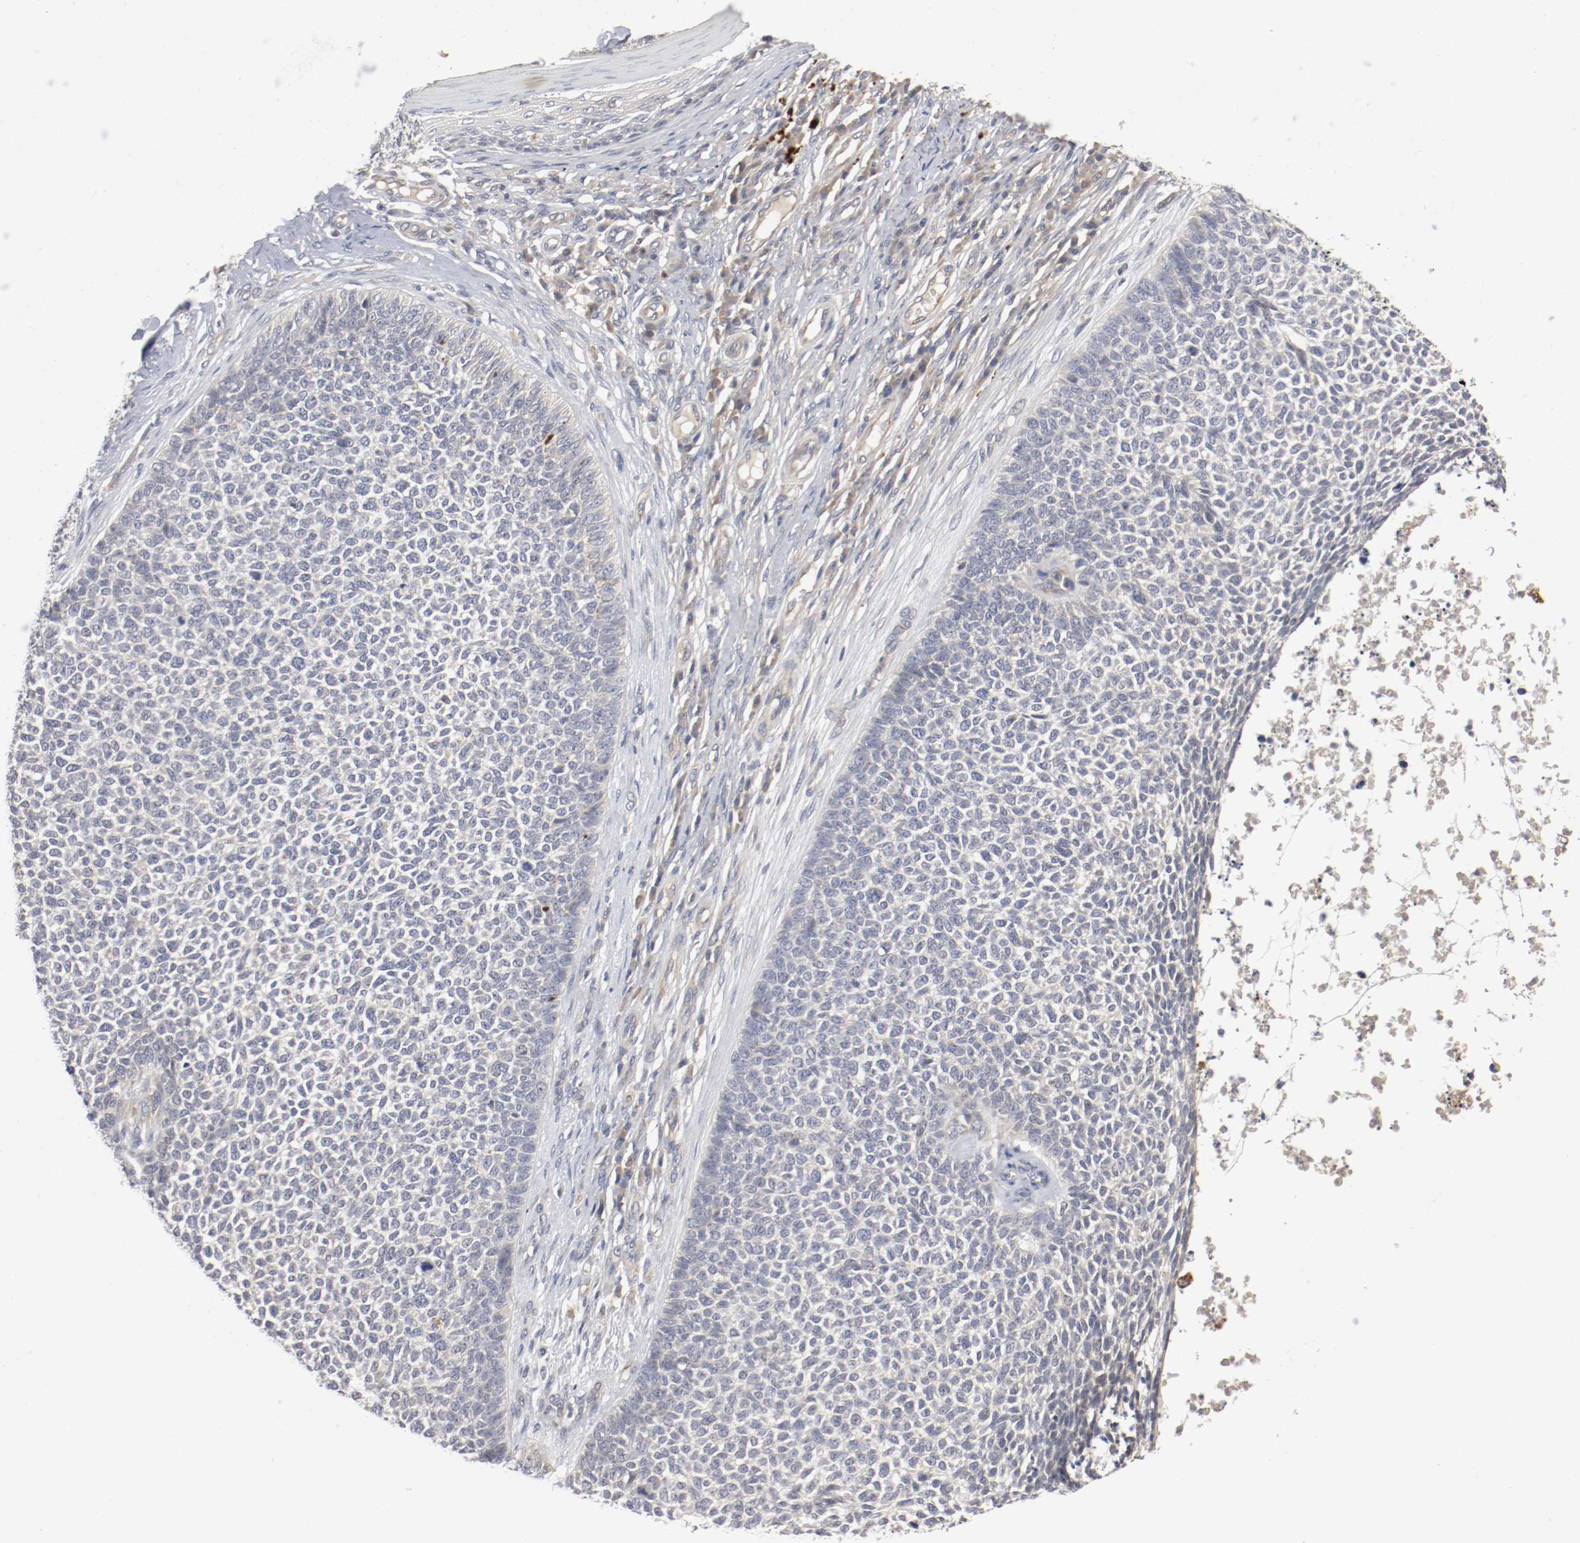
{"staining": {"intensity": "weak", "quantity": "<25%", "location": "cytoplasmic/membranous"}, "tissue": "skin cancer", "cell_type": "Tumor cells", "image_type": "cancer", "snomed": [{"axis": "morphology", "description": "Basal cell carcinoma"}, {"axis": "topography", "description": "Skin"}], "caption": "An immunohistochemistry histopathology image of skin basal cell carcinoma is shown. There is no staining in tumor cells of skin basal cell carcinoma.", "gene": "REN", "patient": {"sex": "female", "age": 84}}